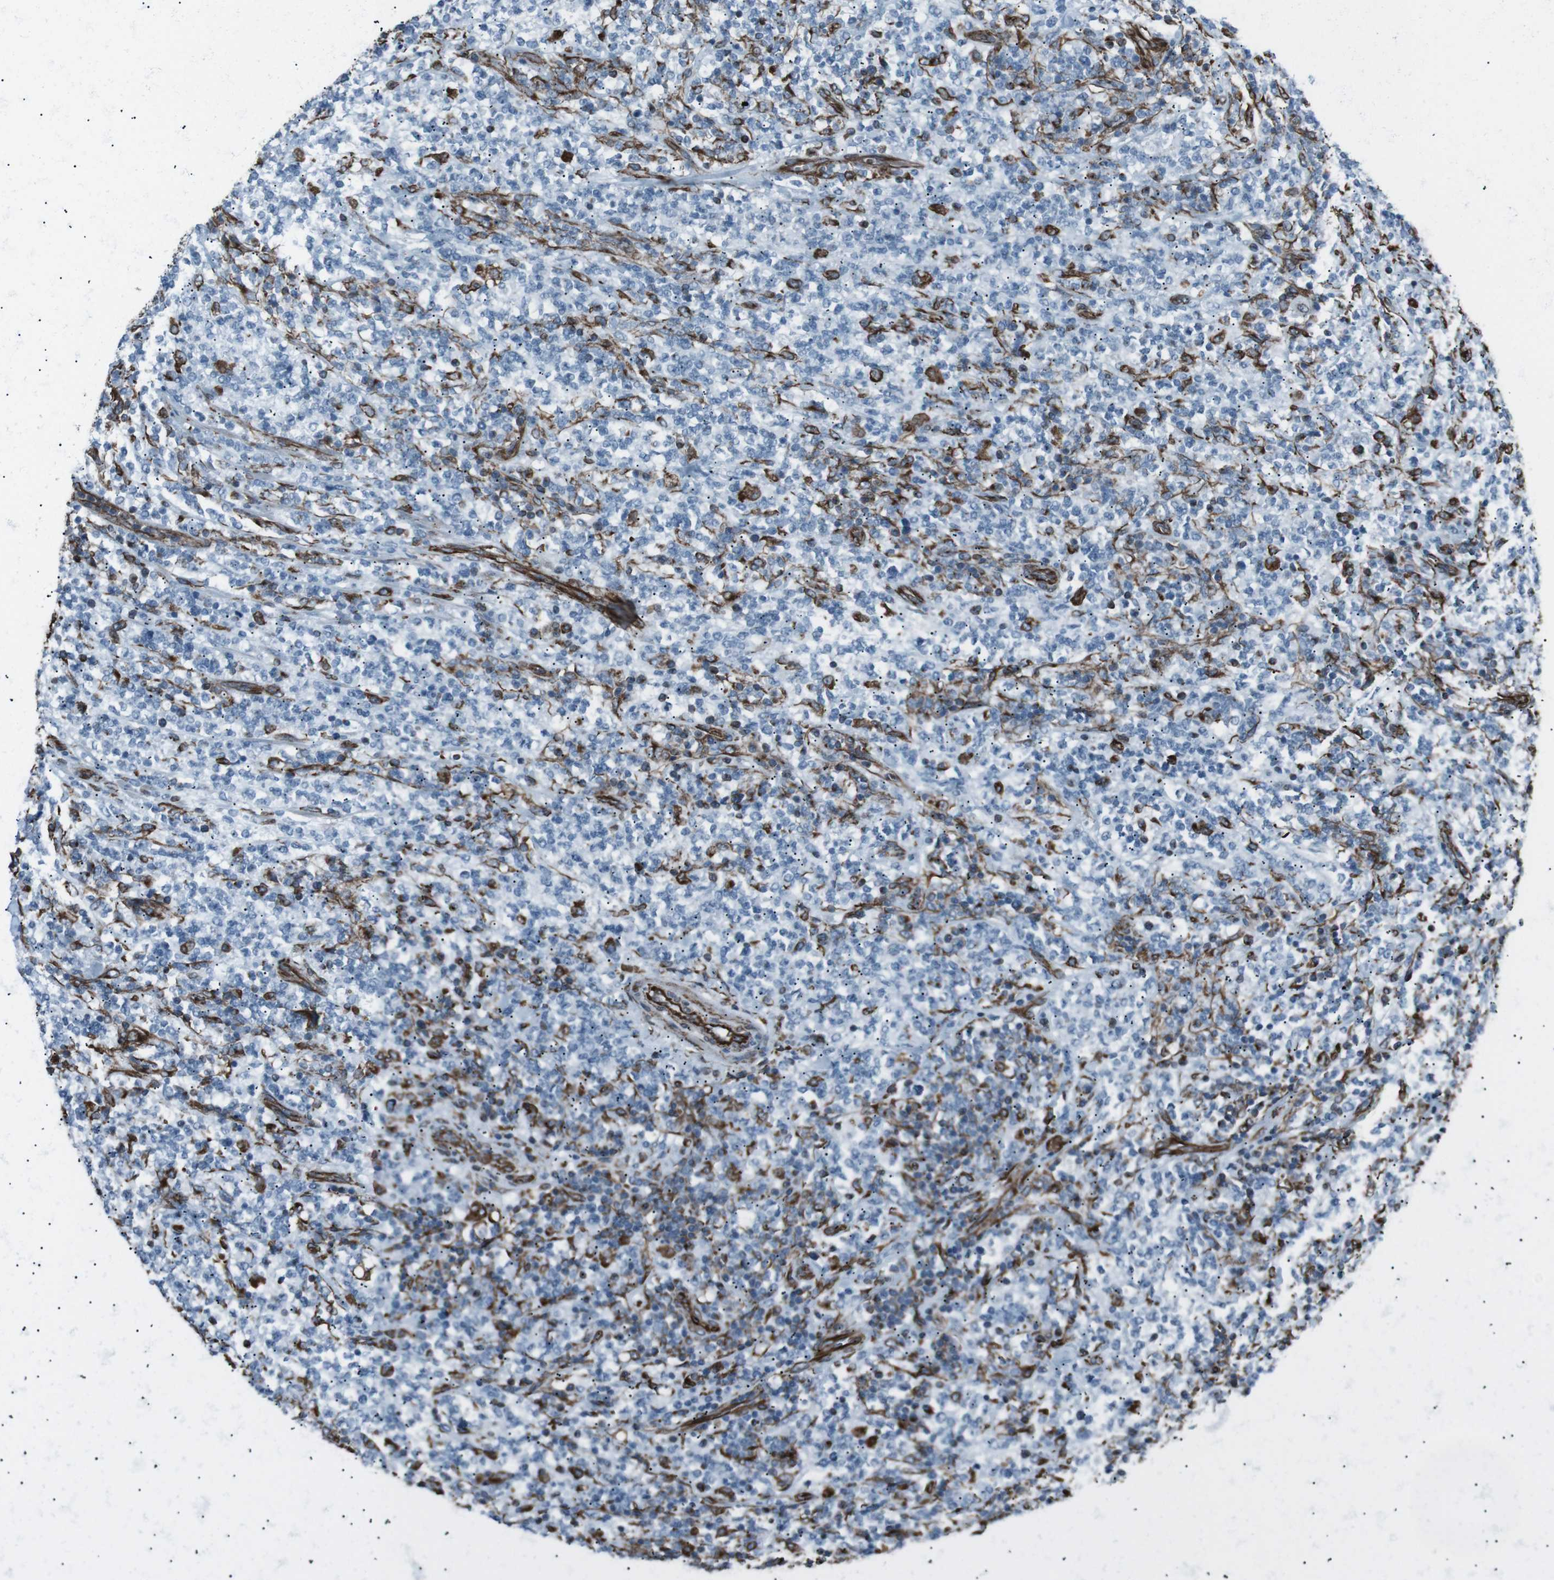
{"staining": {"intensity": "strong", "quantity": "<25%", "location": "cytoplasmic/membranous"}, "tissue": "lymphoma", "cell_type": "Tumor cells", "image_type": "cancer", "snomed": [{"axis": "morphology", "description": "Malignant lymphoma, non-Hodgkin's type, High grade"}, {"axis": "topography", "description": "Soft tissue"}], "caption": "Protein analysis of lymphoma tissue demonstrates strong cytoplasmic/membranous staining in about <25% of tumor cells.", "gene": "ZDHHC6", "patient": {"sex": "male", "age": 18}}